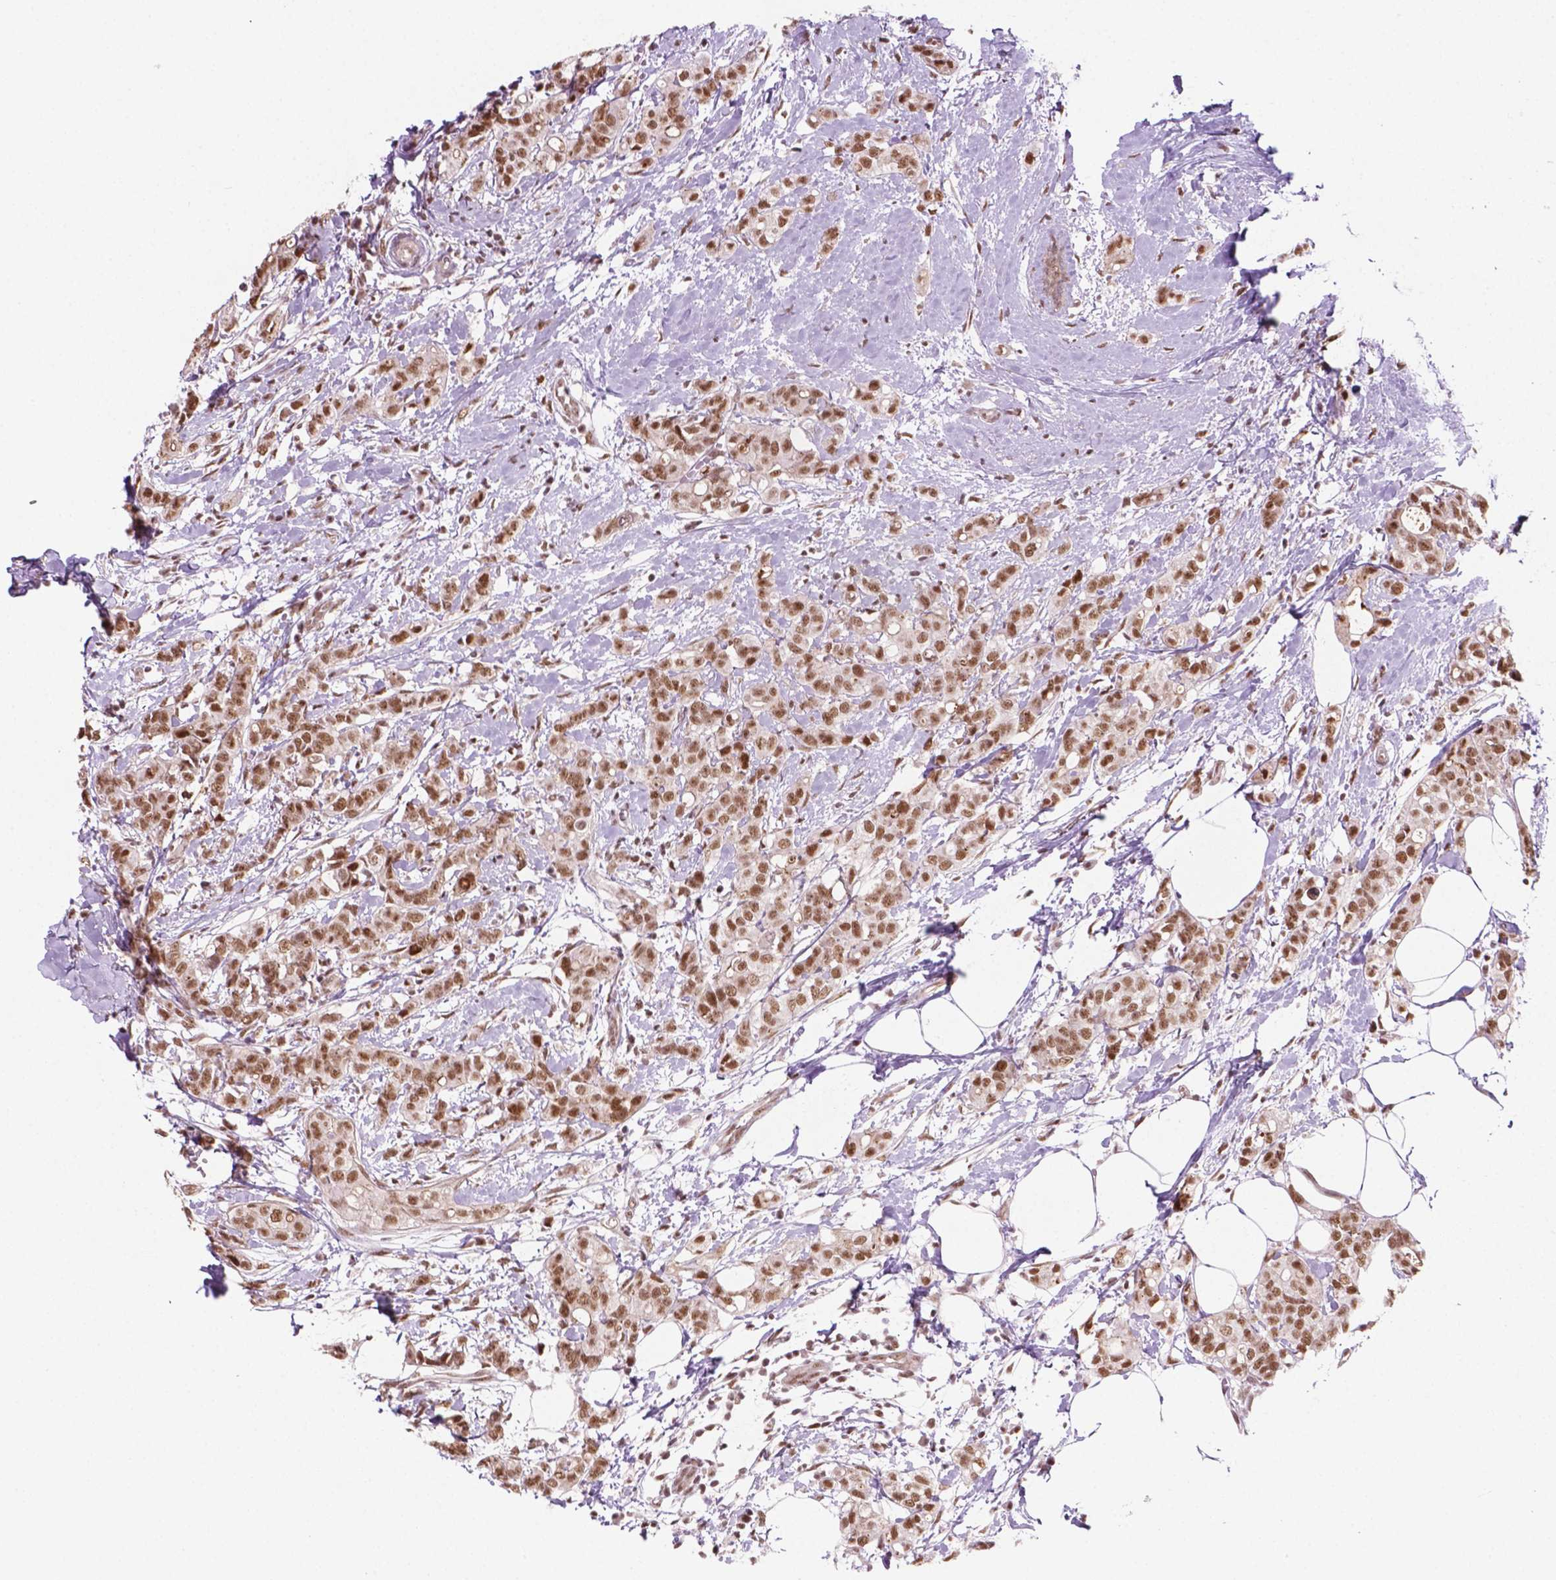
{"staining": {"intensity": "moderate", "quantity": ">75%", "location": "nuclear"}, "tissue": "breast cancer", "cell_type": "Tumor cells", "image_type": "cancer", "snomed": [{"axis": "morphology", "description": "Duct carcinoma"}, {"axis": "topography", "description": "Breast"}], "caption": "Immunohistochemistry (DAB (3,3'-diaminobenzidine)) staining of breast cancer shows moderate nuclear protein staining in about >75% of tumor cells. (IHC, brightfield microscopy, high magnification).", "gene": "PHAX", "patient": {"sex": "female", "age": 40}}